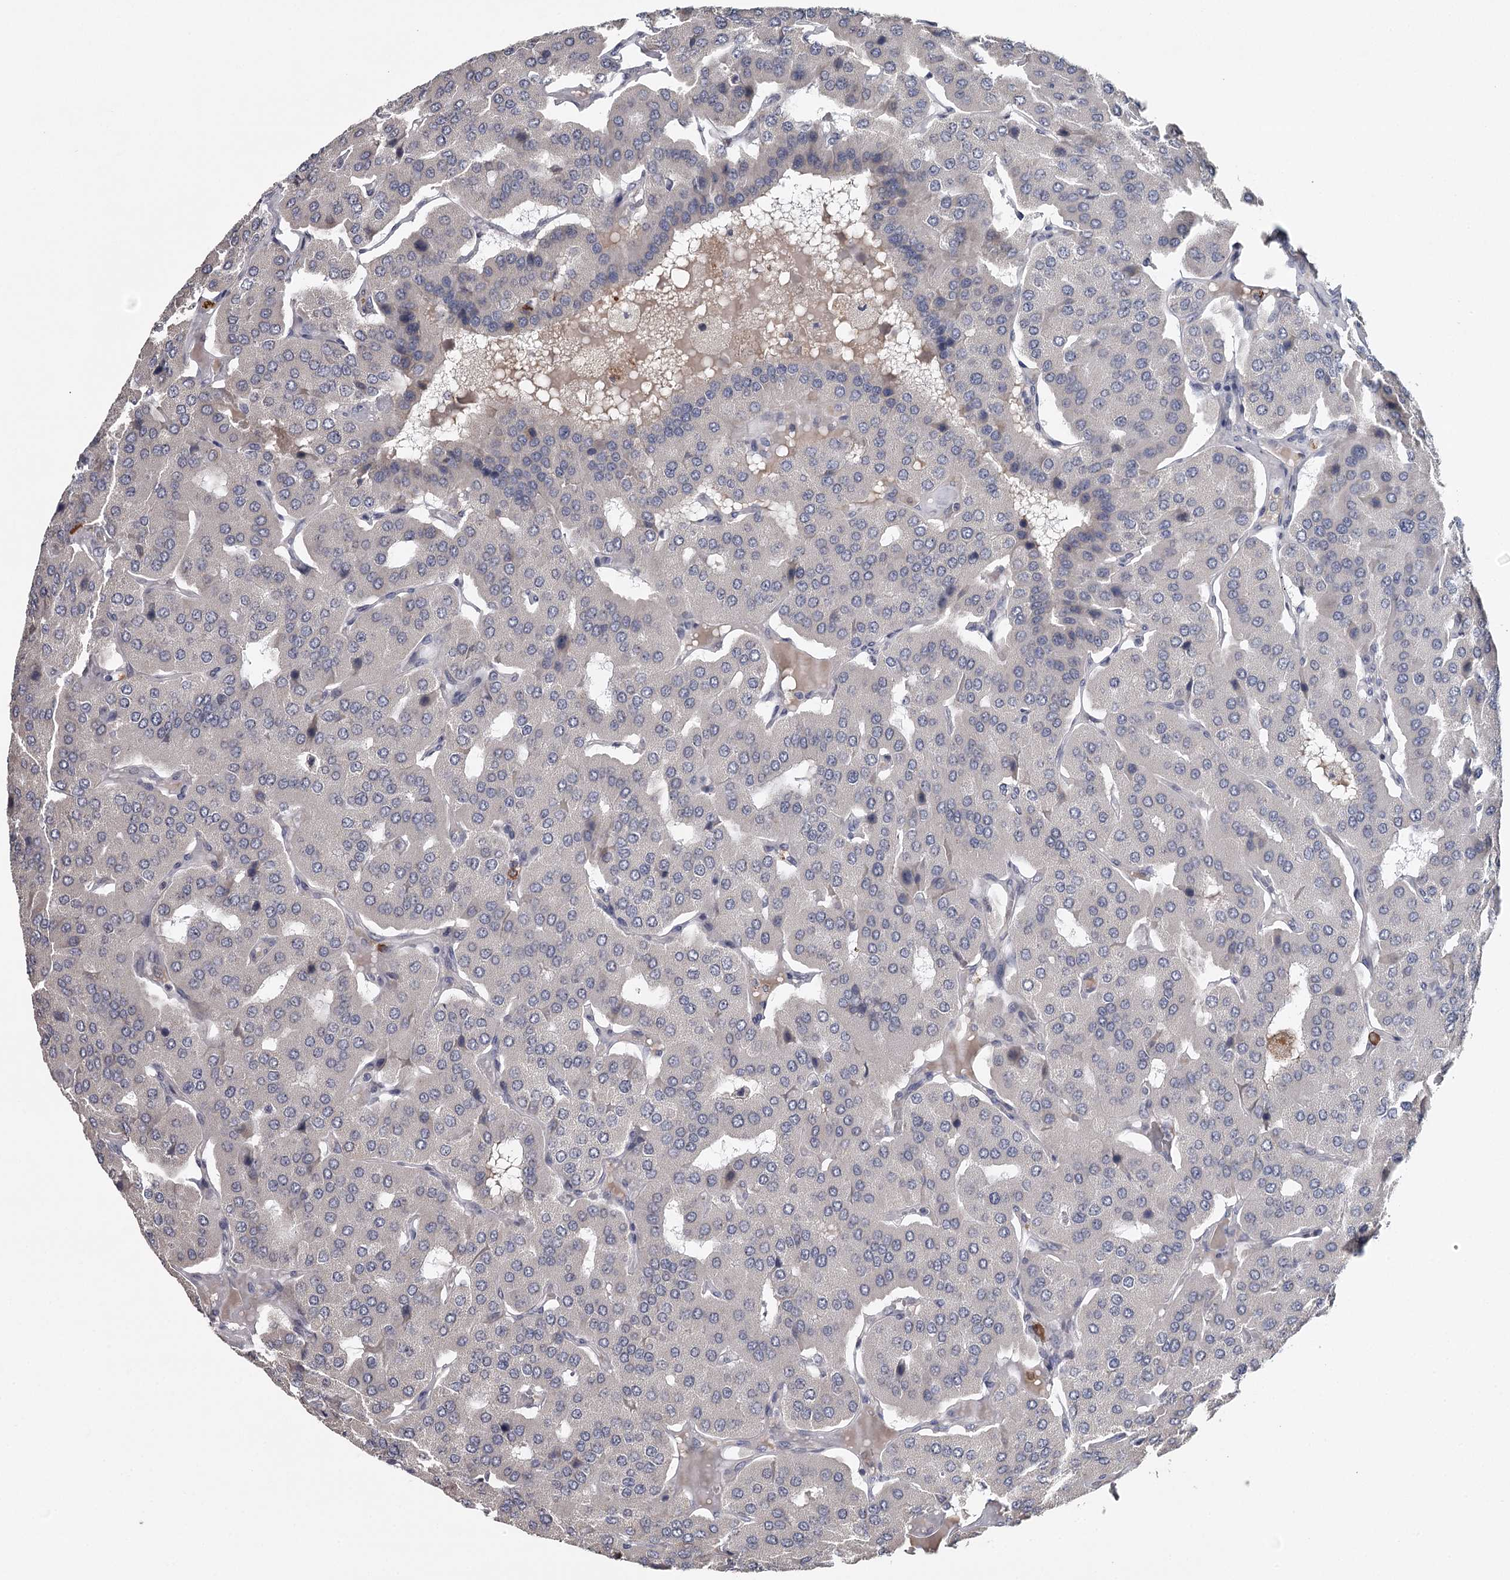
{"staining": {"intensity": "negative", "quantity": "none", "location": "none"}, "tissue": "parathyroid gland", "cell_type": "Glandular cells", "image_type": "normal", "snomed": [{"axis": "morphology", "description": "Normal tissue, NOS"}, {"axis": "morphology", "description": "Adenoma, NOS"}, {"axis": "topography", "description": "Parathyroid gland"}], "caption": "An immunohistochemistry photomicrograph of normal parathyroid gland is shown. There is no staining in glandular cells of parathyroid gland. Brightfield microscopy of immunohistochemistry (IHC) stained with DAB (3,3'-diaminobenzidine) (brown) and hematoxylin (blue), captured at high magnification.", "gene": "GTSF1", "patient": {"sex": "female", "age": 86}}